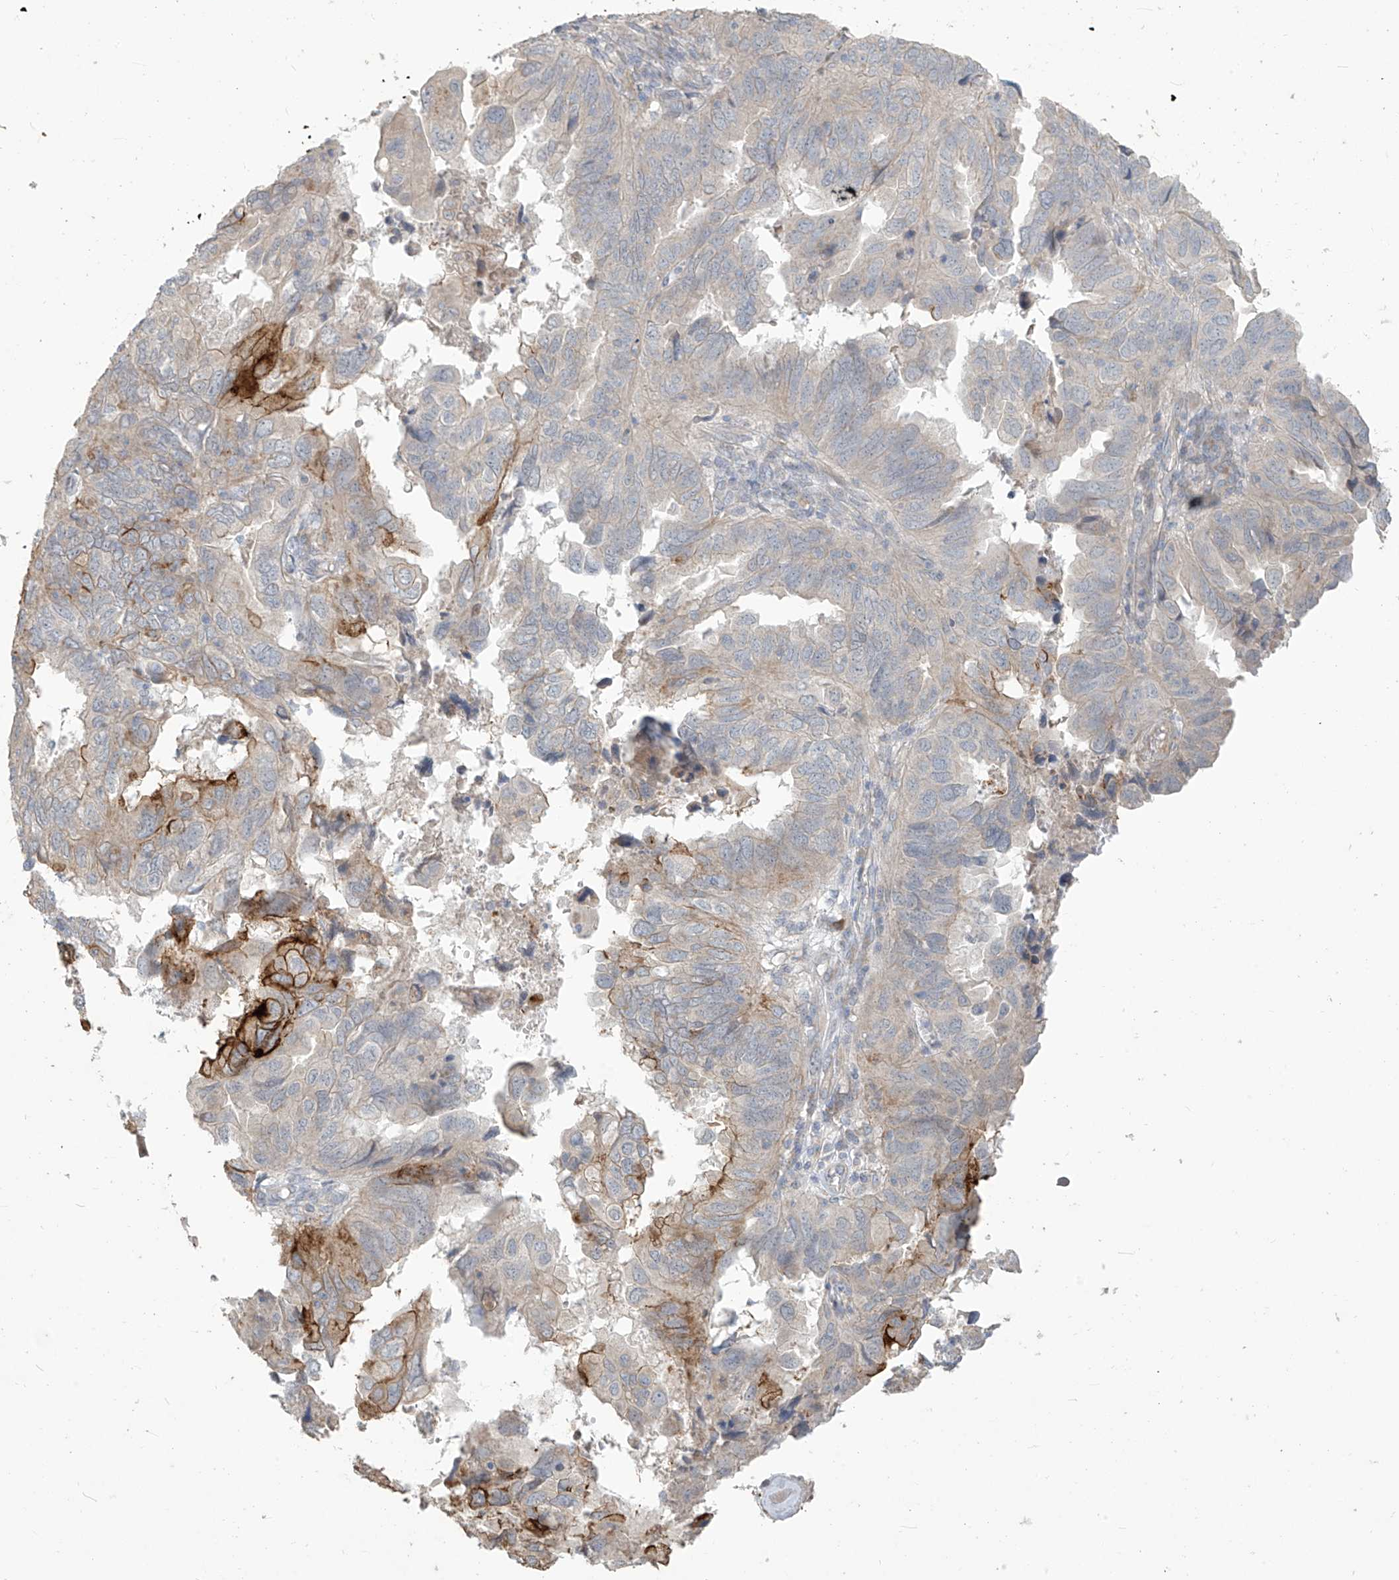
{"staining": {"intensity": "moderate", "quantity": "<25%", "location": "cytoplasmic/membranous"}, "tissue": "endometrial cancer", "cell_type": "Tumor cells", "image_type": "cancer", "snomed": [{"axis": "morphology", "description": "Adenocarcinoma, NOS"}, {"axis": "topography", "description": "Uterus"}], "caption": "Immunohistochemistry (IHC) micrograph of human endometrial cancer stained for a protein (brown), which demonstrates low levels of moderate cytoplasmic/membranous staining in about <25% of tumor cells.", "gene": "MAGIX", "patient": {"sex": "female", "age": 77}}